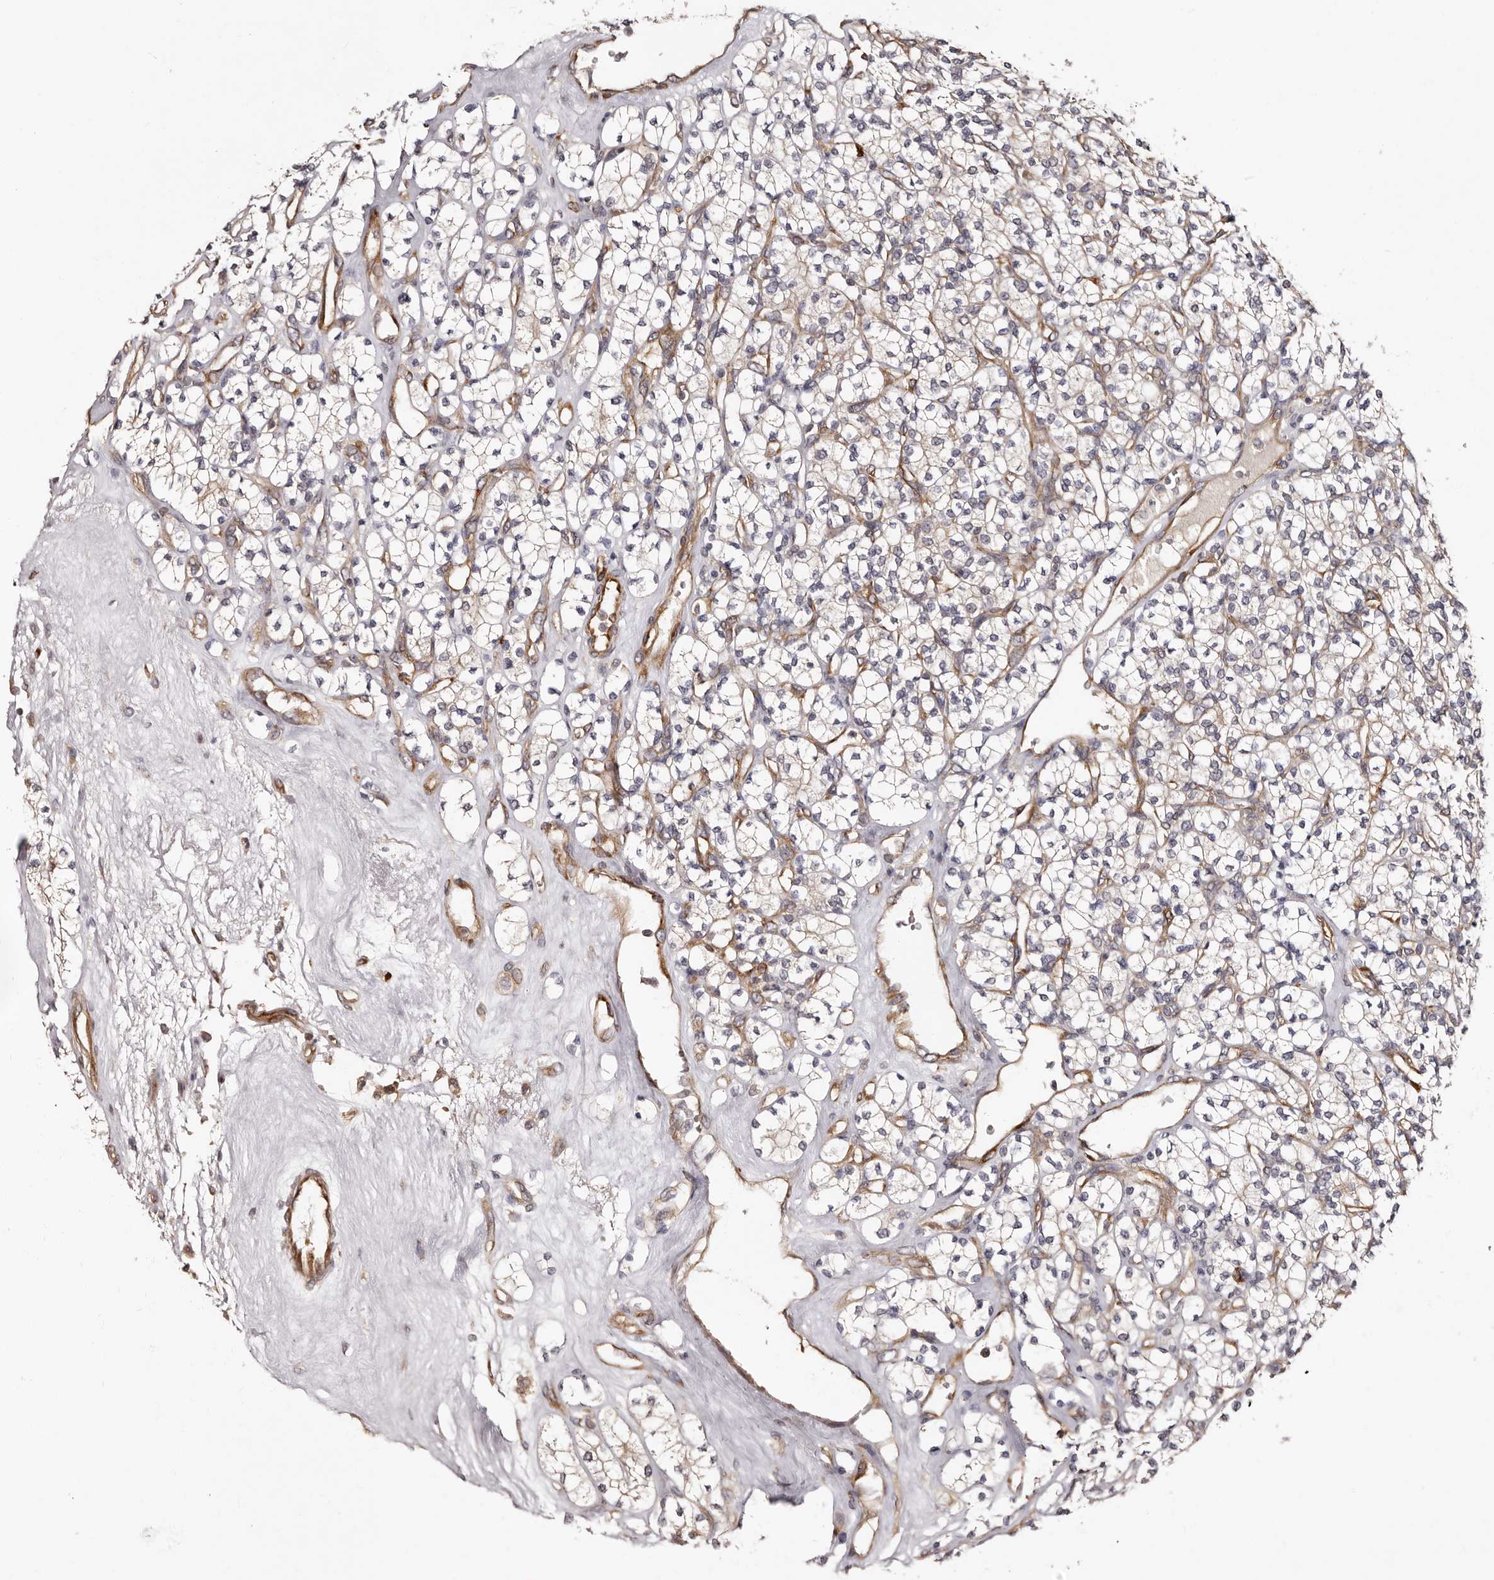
{"staining": {"intensity": "negative", "quantity": "none", "location": "none"}, "tissue": "renal cancer", "cell_type": "Tumor cells", "image_type": "cancer", "snomed": [{"axis": "morphology", "description": "Adenocarcinoma, NOS"}, {"axis": "topography", "description": "Kidney"}], "caption": "A micrograph of renal cancer stained for a protein shows no brown staining in tumor cells.", "gene": "TBC1D22B", "patient": {"sex": "male", "age": 77}}